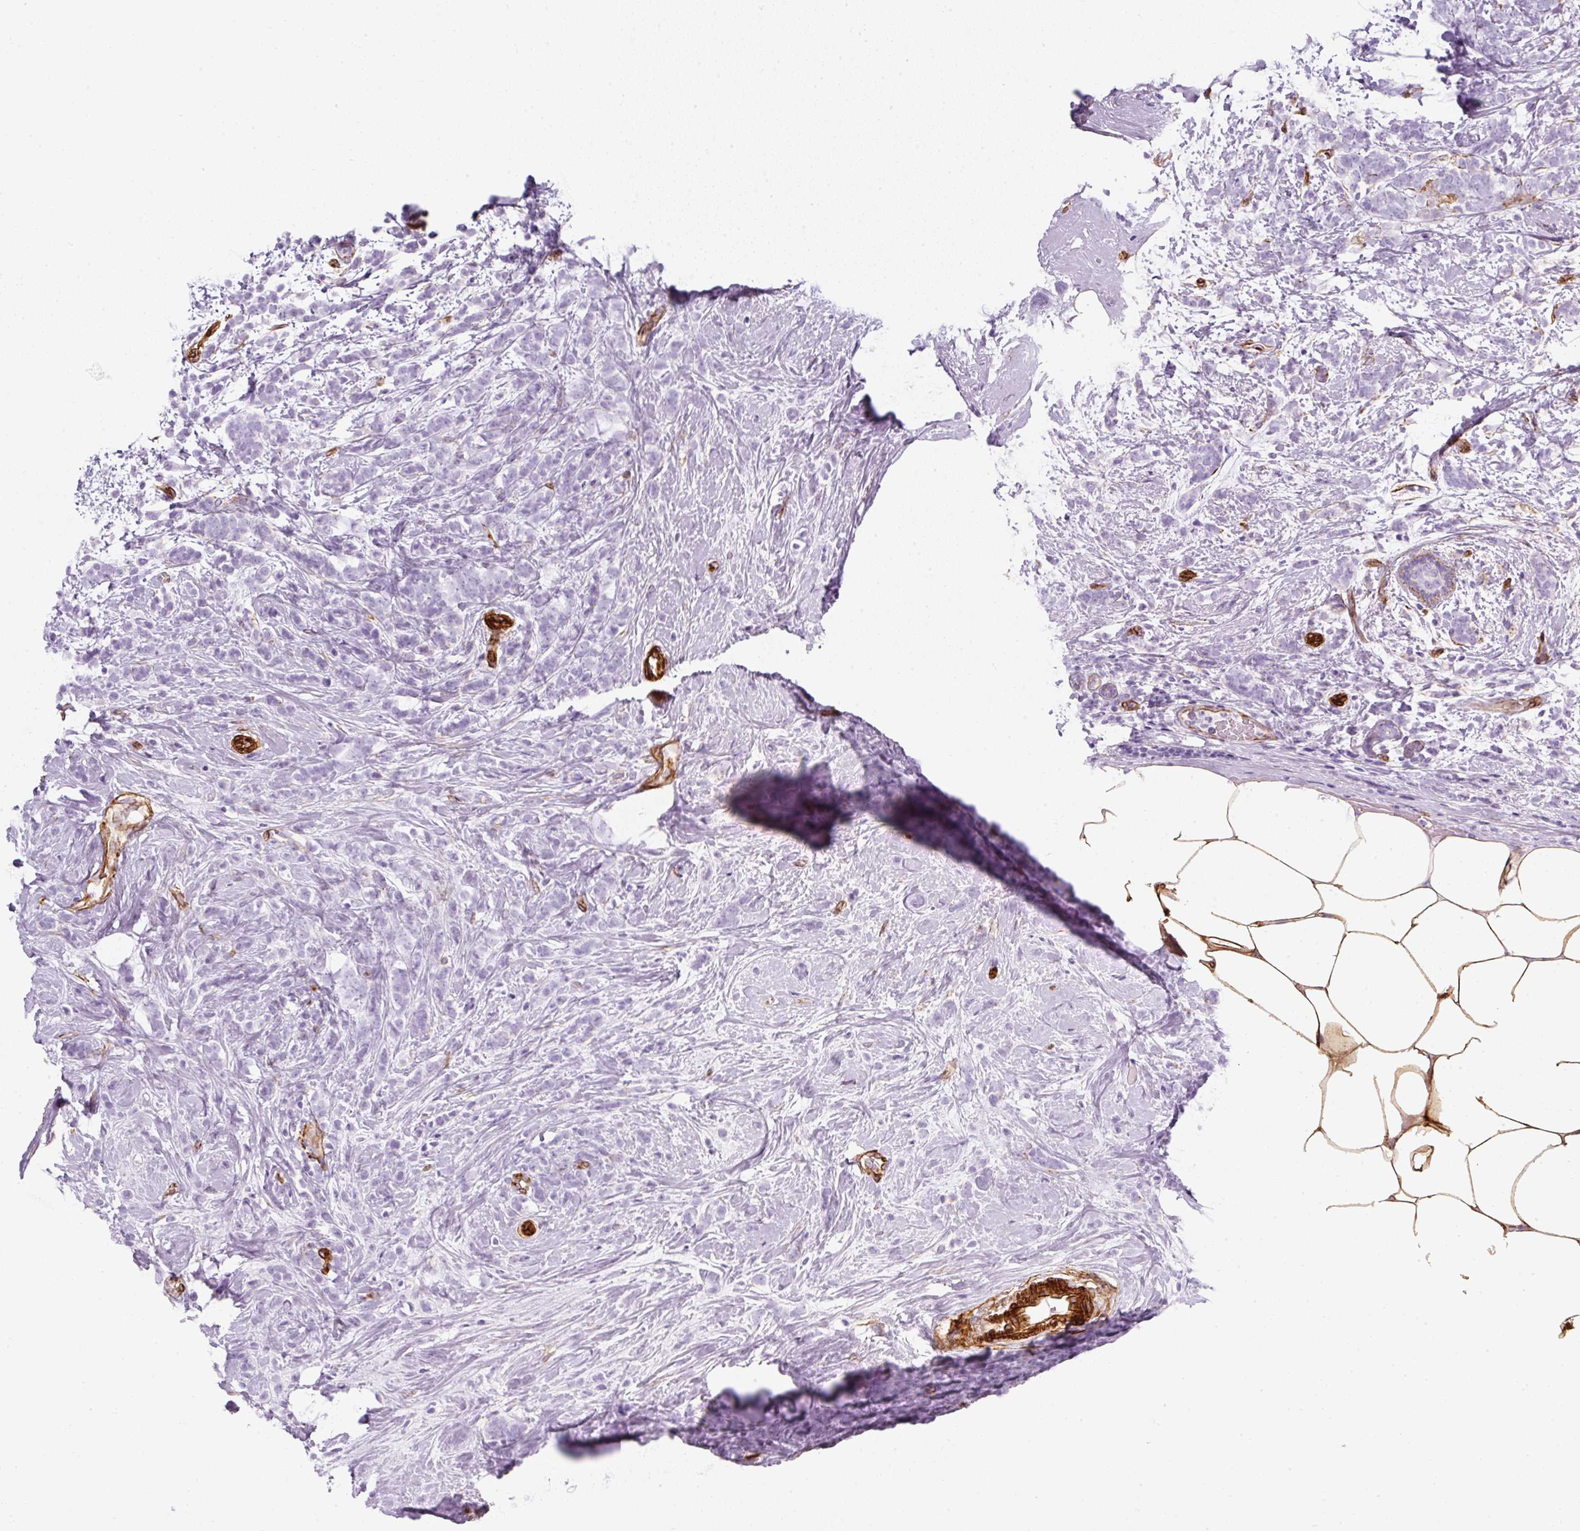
{"staining": {"intensity": "negative", "quantity": "none", "location": "none"}, "tissue": "breast cancer", "cell_type": "Tumor cells", "image_type": "cancer", "snomed": [{"axis": "morphology", "description": "Lobular carcinoma"}, {"axis": "topography", "description": "Breast"}], "caption": "This is an immunohistochemistry (IHC) histopathology image of human breast cancer (lobular carcinoma). There is no staining in tumor cells.", "gene": "CAVIN3", "patient": {"sex": "female", "age": 58}}